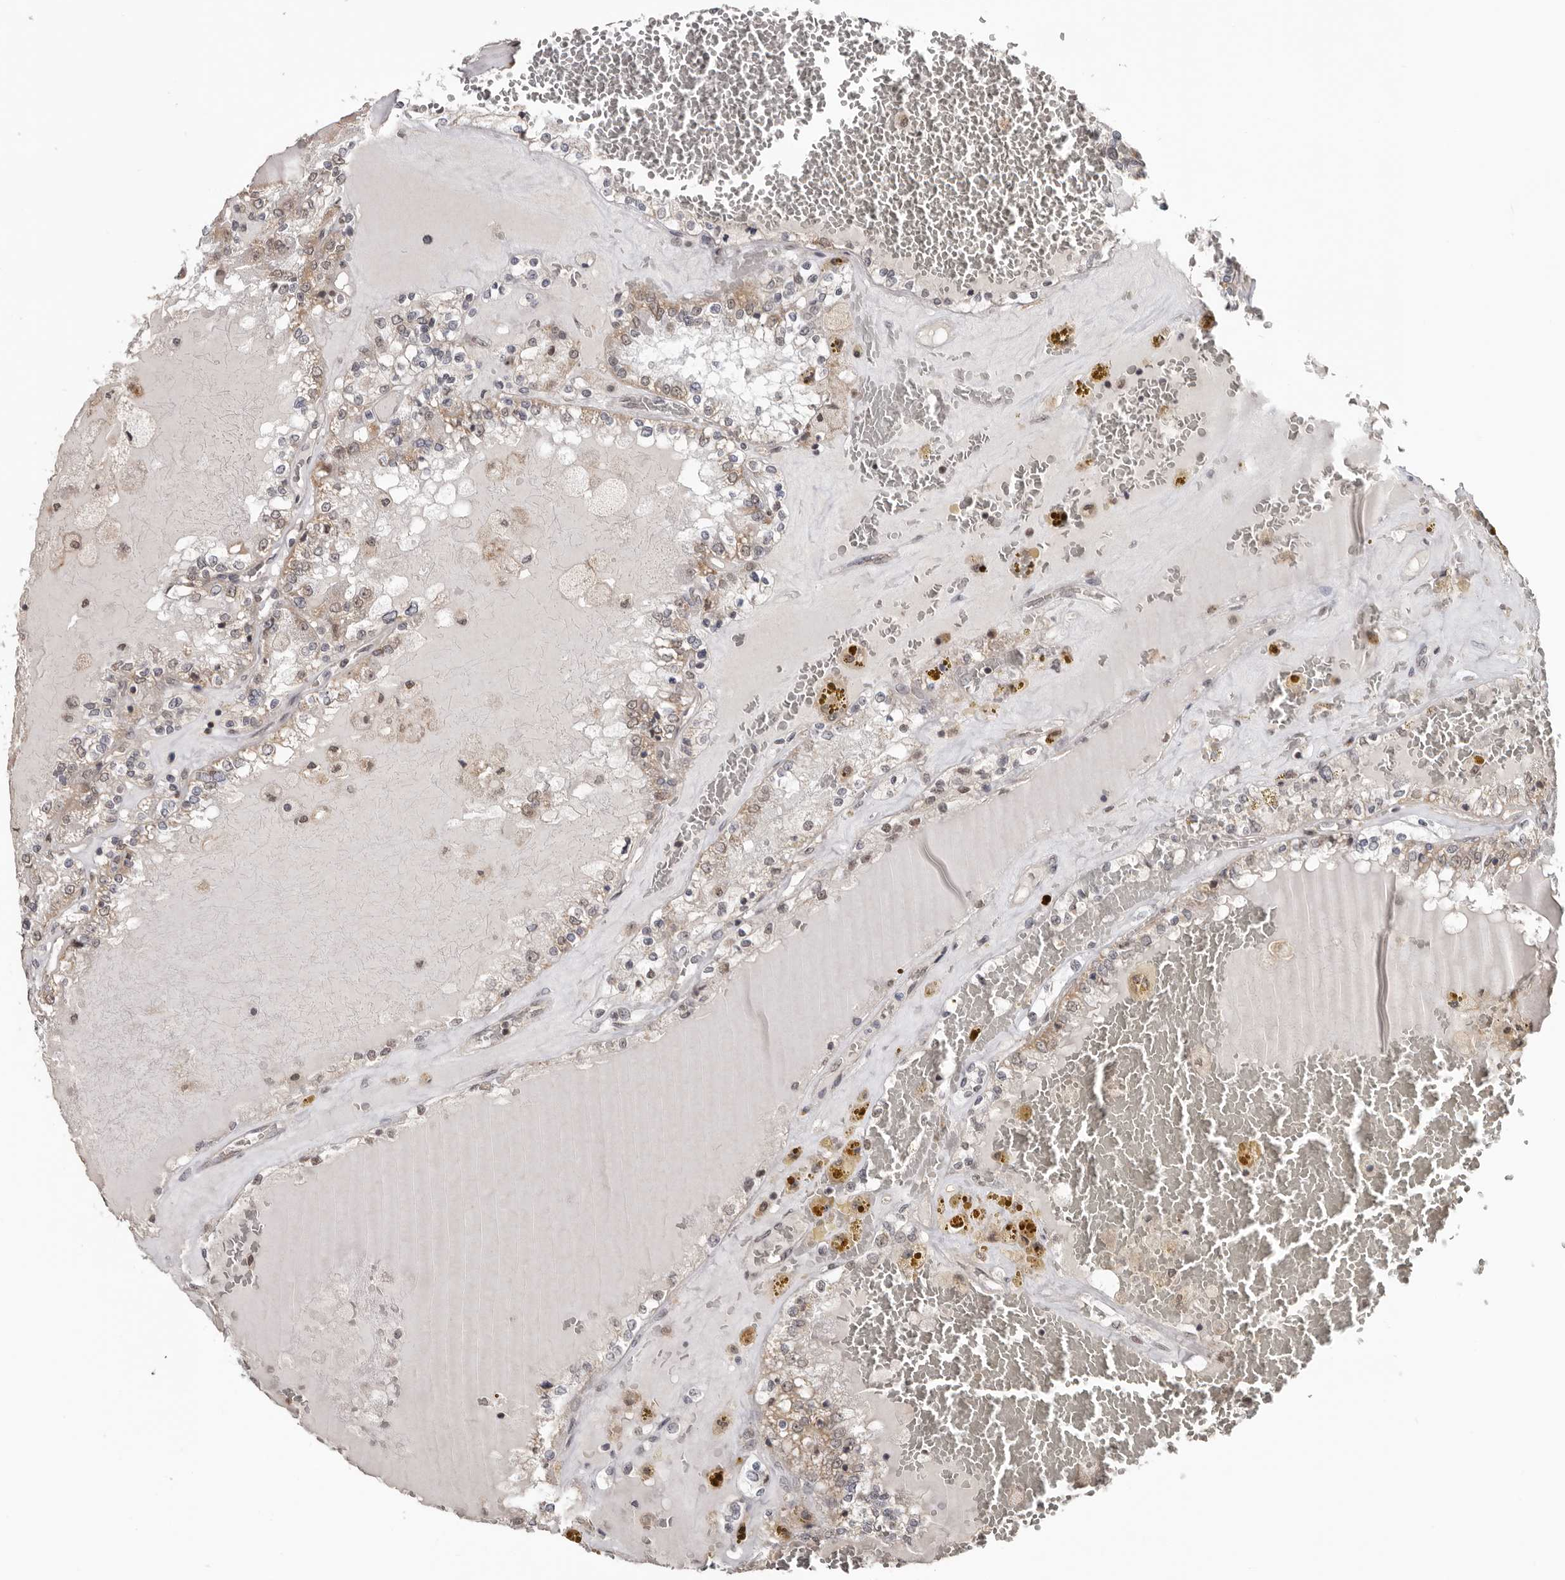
{"staining": {"intensity": "weak", "quantity": "25%-75%", "location": "cytoplasmic/membranous,nuclear"}, "tissue": "renal cancer", "cell_type": "Tumor cells", "image_type": "cancer", "snomed": [{"axis": "morphology", "description": "Adenocarcinoma, NOS"}, {"axis": "topography", "description": "Kidney"}], "caption": "Immunohistochemical staining of adenocarcinoma (renal) shows low levels of weak cytoplasmic/membranous and nuclear protein positivity in approximately 25%-75% of tumor cells.", "gene": "MOGAT2", "patient": {"sex": "female", "age": 56}}